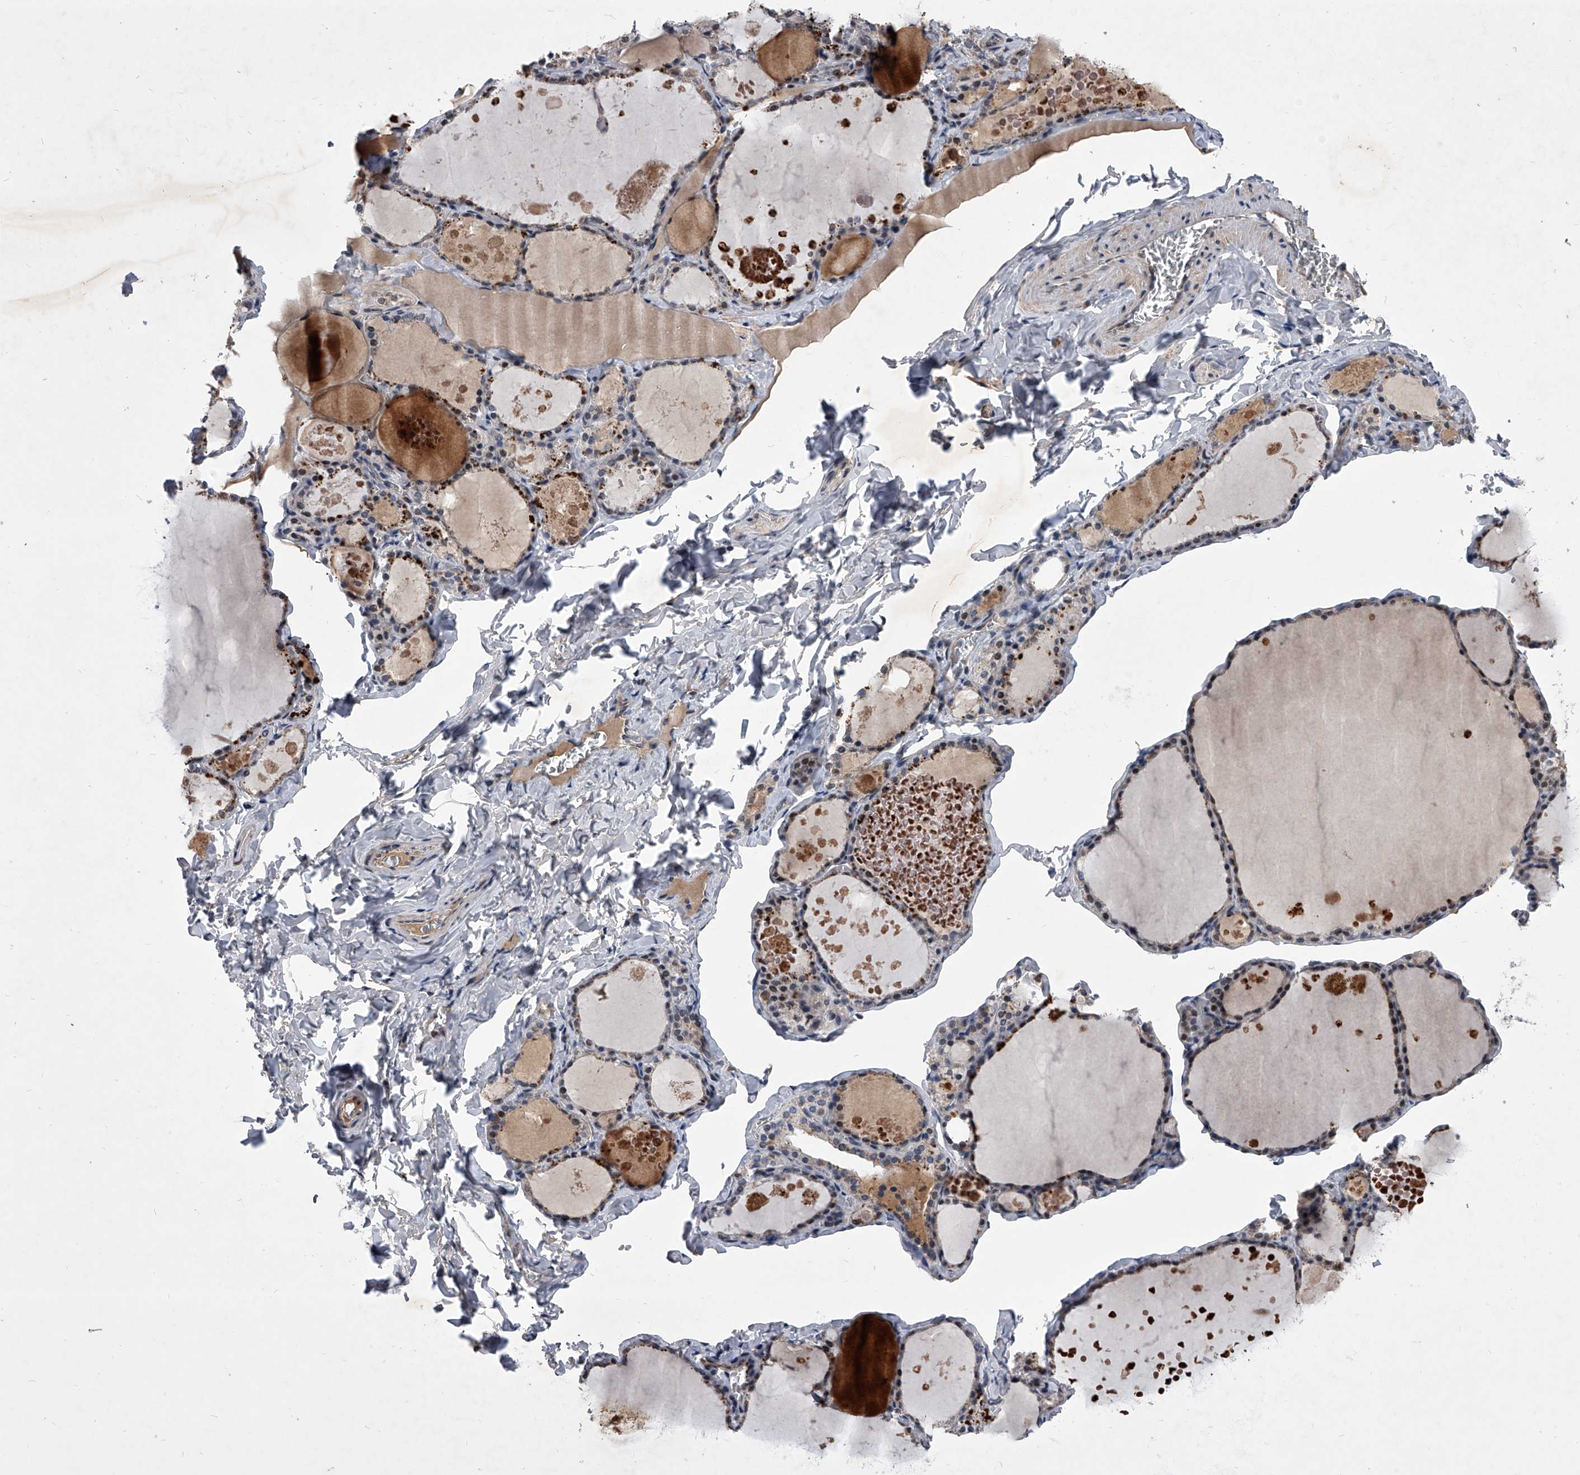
{"staining": {"intensity": "moderate", "quantity": "25%-75%", "location": "nuclear"}, "tissue": "thyroid gland", "cell_type": "Glandular cells", "image_type": "normal", "snomed": [{"axis": "morphology", "description": "Normal tissue, NOS"}, {"axis": "topography", "description": "Thyroid gland"}], "caption": "The image shows staining of benign thyroid gland, revealing moderate nuclear protein expression (brown color) within glandular cells.", "gene": "ZNF76", "patient": {"sex": "male", "age": 56}}